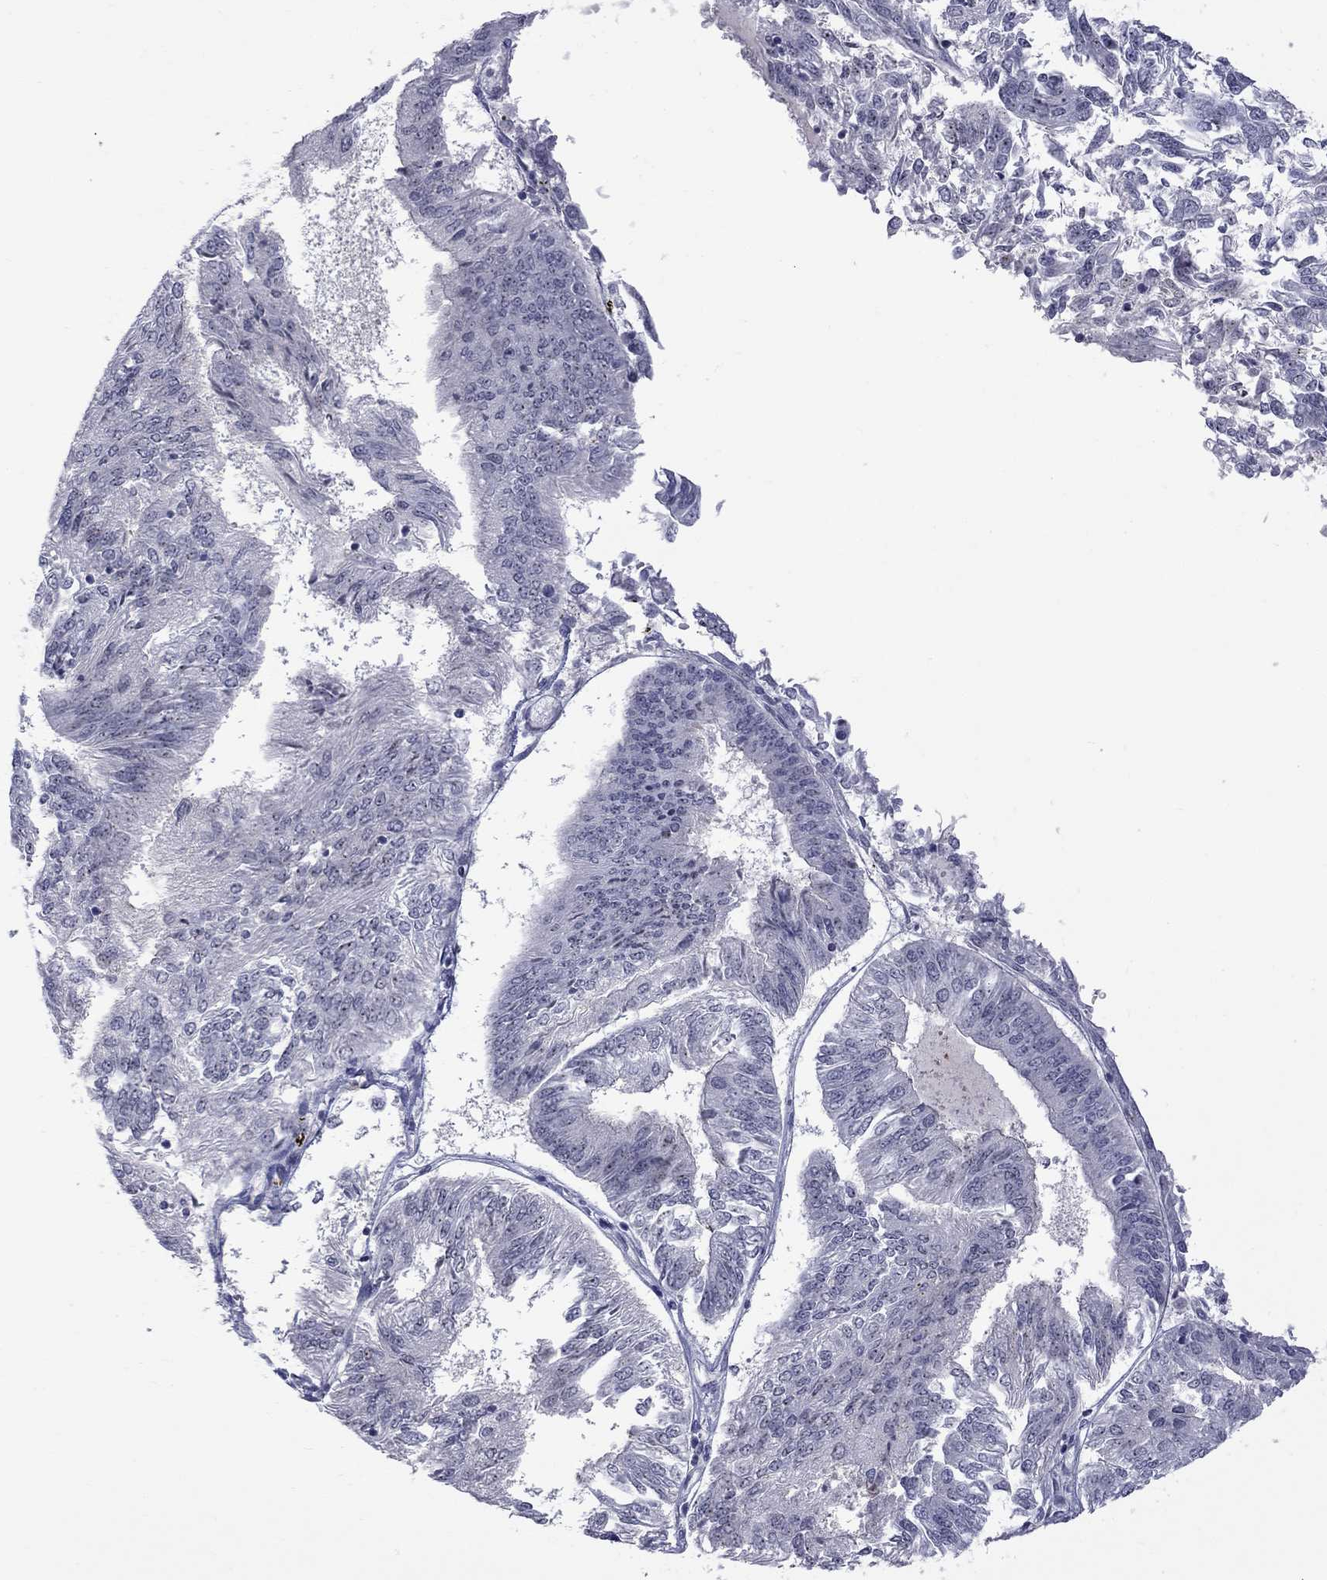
{"staining": {"intensity": "negative", "quantity": "none", "location": "none"}, "tissue": "endometrial cancer", "cell_type": "Tumor cells", "image_type": "cancer", "snomed": [{"axis": "morphology", "description": "Adenocarcinoma, NOS"}, {"axis": "topography", "description": "Endometrium"}], "caption": "Micrograph shows no significant protein positivity in tumor cells of endometrial cancer (adenocarcinoma).", "gene": "GSG1L", "patient": {"sex": "female", "age": 58}}